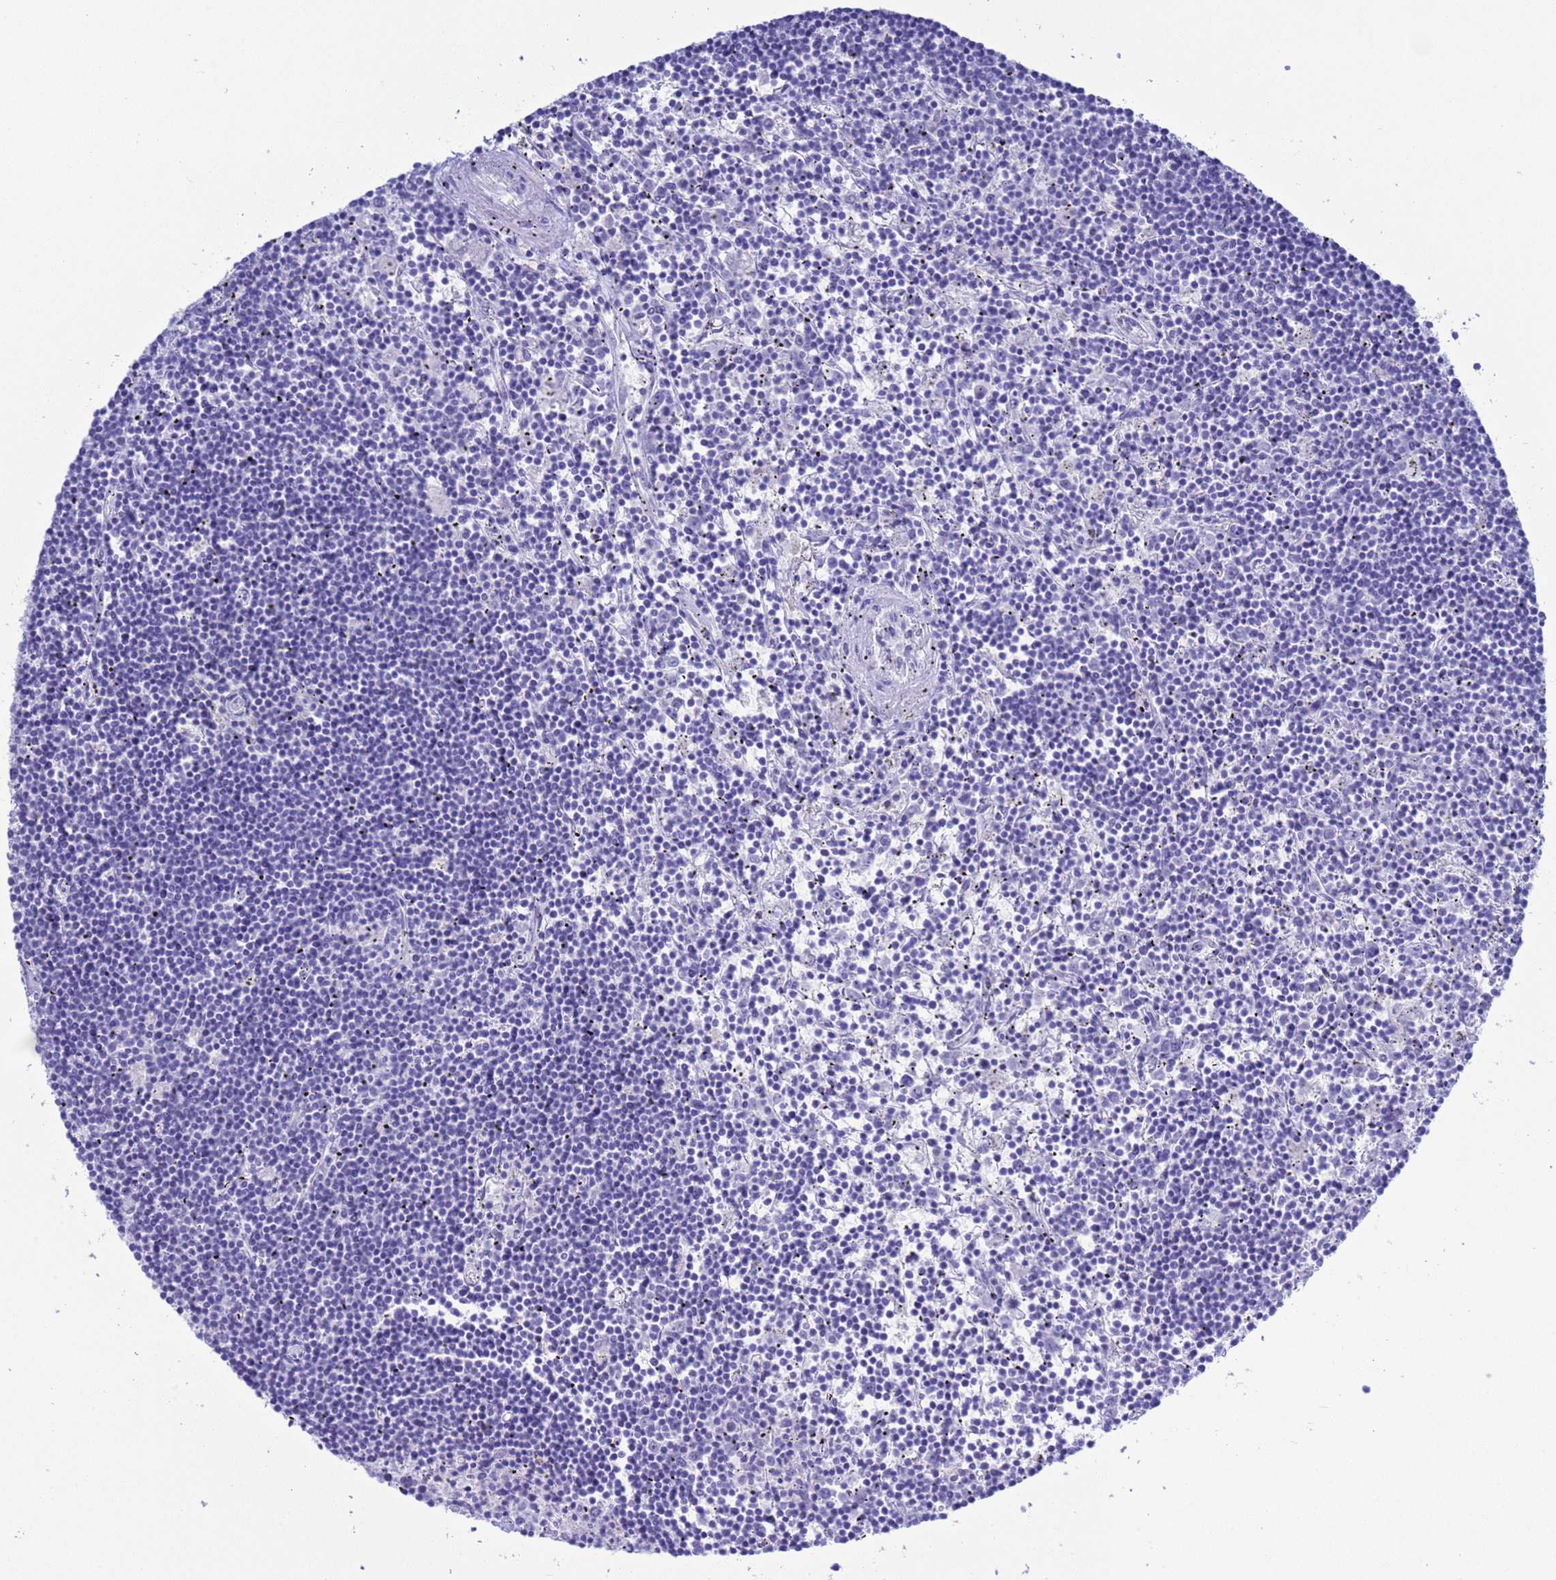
{"staining": {"intensity": "negative", "quantity": "none", "location": "none"}, "tissue": "lymphoma", "cell_type": "Tumor cells", "image_type": "cancer", "snomed": [{"axis": "morphology", "description": "Malignant lymphoma, non-Hodgkin's type, Low grade"}, {"axis": "topography", "description": "Spleen"}], "caption": "Protein analysis of lymphoma reveals no significant staining in tumor cells.", "gene": "GSTM1", "patient": {"sex": "male", "age": 76}}